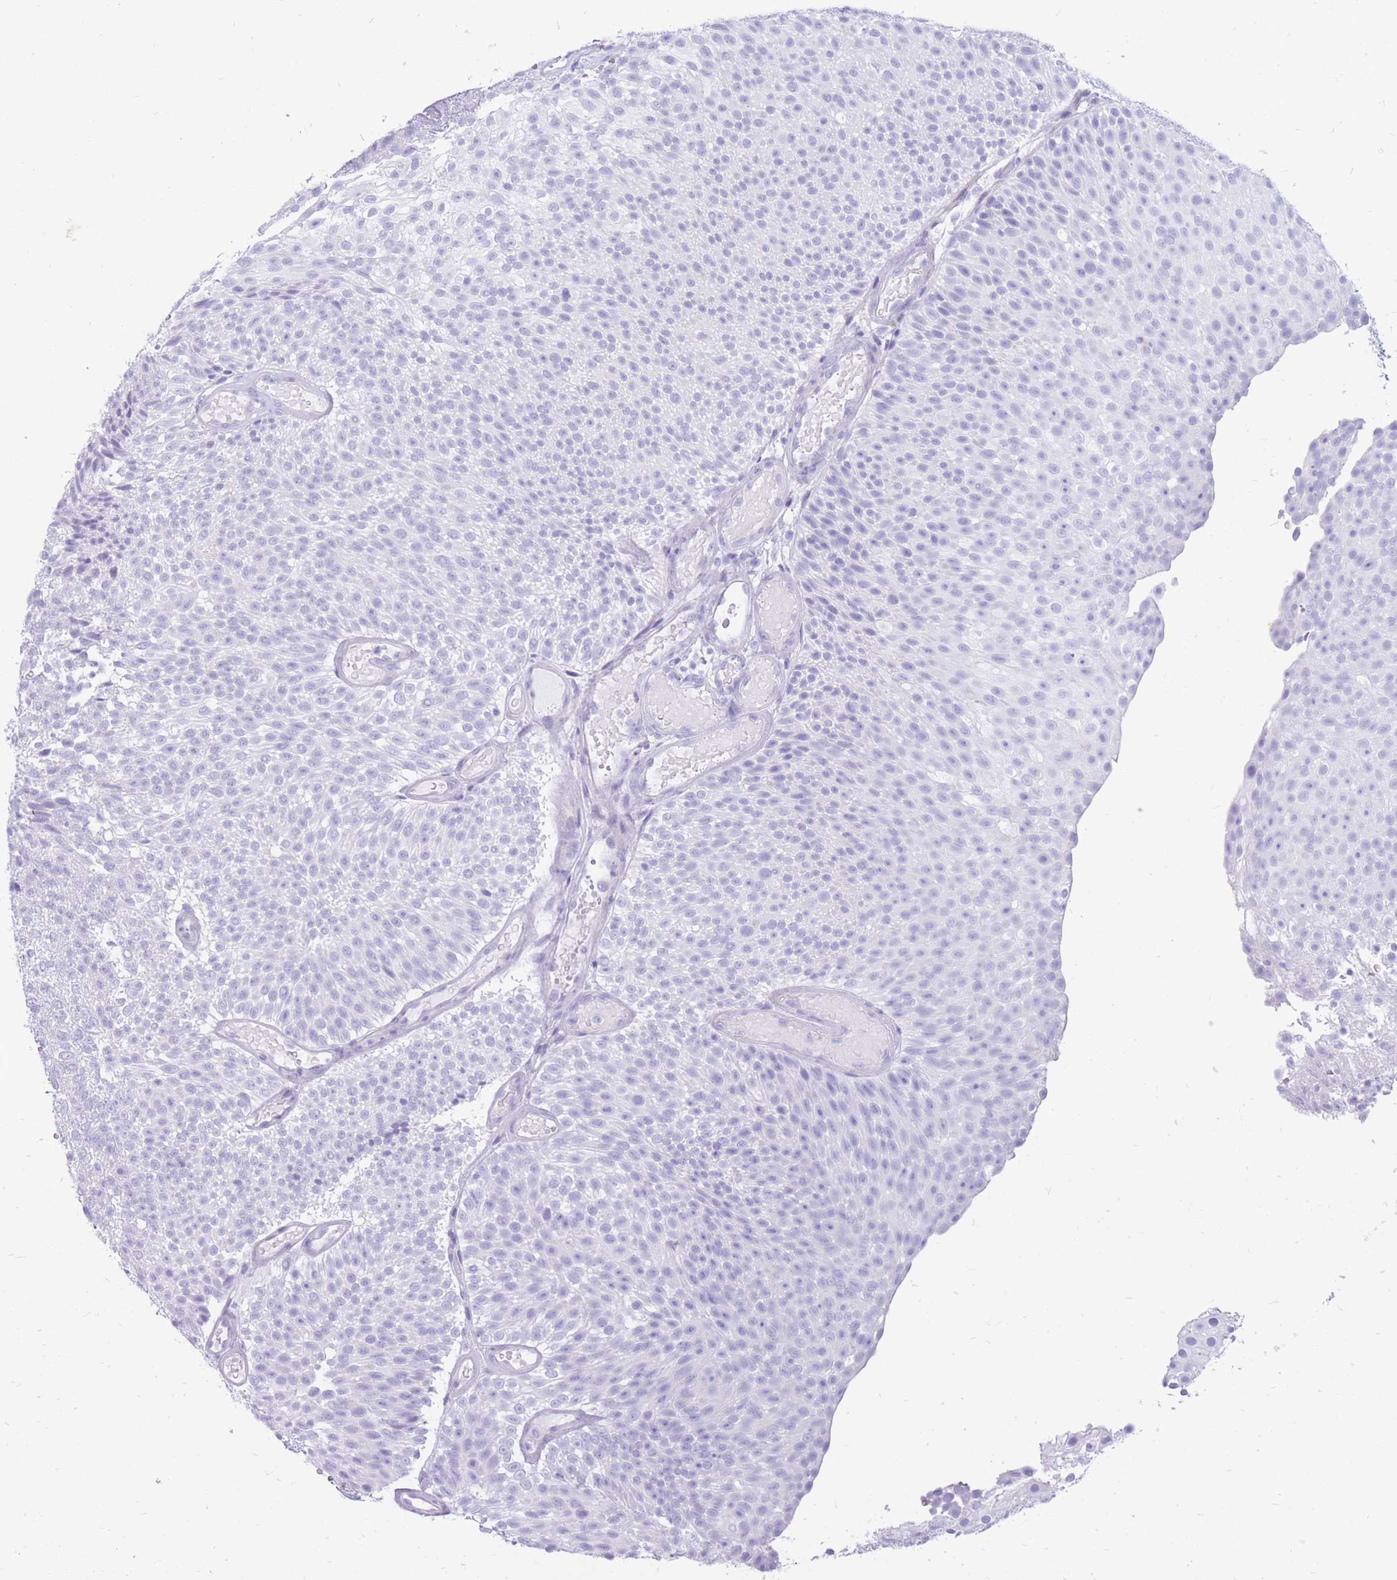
{"staining": {"intensity": "negative", "quantity": "none", "location": "none"}, "tissue": "urothelial cancer", "cell_type": "Tumor cells", "image_type": "cancer", "snomed": [{"axis": "morphology", "description": "Urothelial carcinoma, Low grade"}, {"axis": "topography", "description": "Urinary bladder"}], "caption": "There is no significant staining in tumor cells of urothelial cancer.", "gene": "ZFP37", "patient": {"sex": "male", "age": 78}}